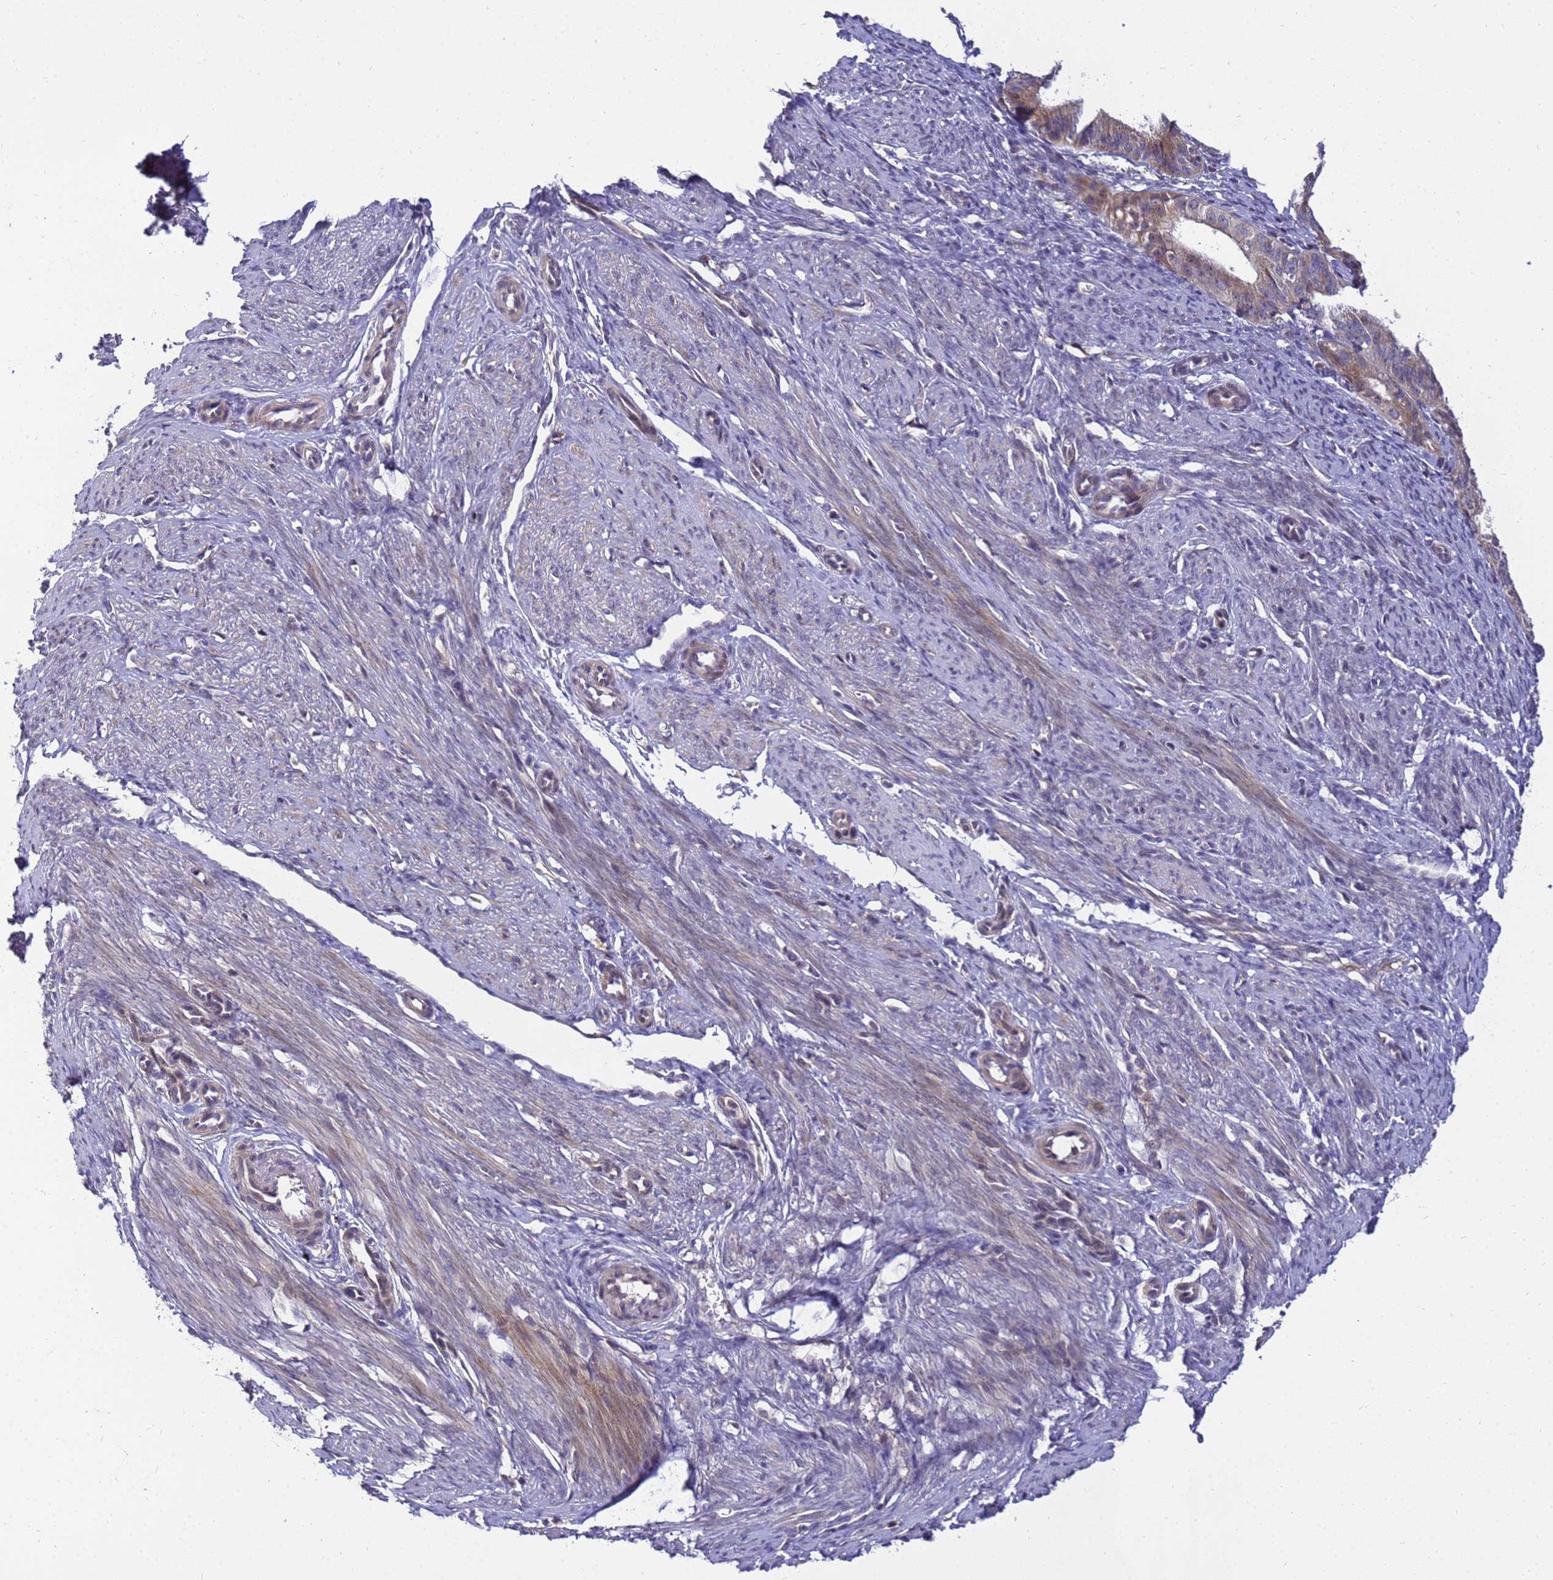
{"staining": {"intensity": "moderate", "quantity": ">75%", "location": "cytoplasmic/membranous"}, "tissue": "endometrial cancer", "cell_type": "Tumor cells", "image_type": "cancer", "snomed": [{"axis": "morphology", "description": "Adenocarcinoma, NOS"}, {"axis": "topography", "description": "Endometrium"}], "caption": "A histopathology image of endometrial adenocarcinoma stained for a protein shows moderate cytoplasmic/membranous brown staining in tumor cells.", "gene": "TMEM74B", "patient": {"sex": "female", "age": 51}}